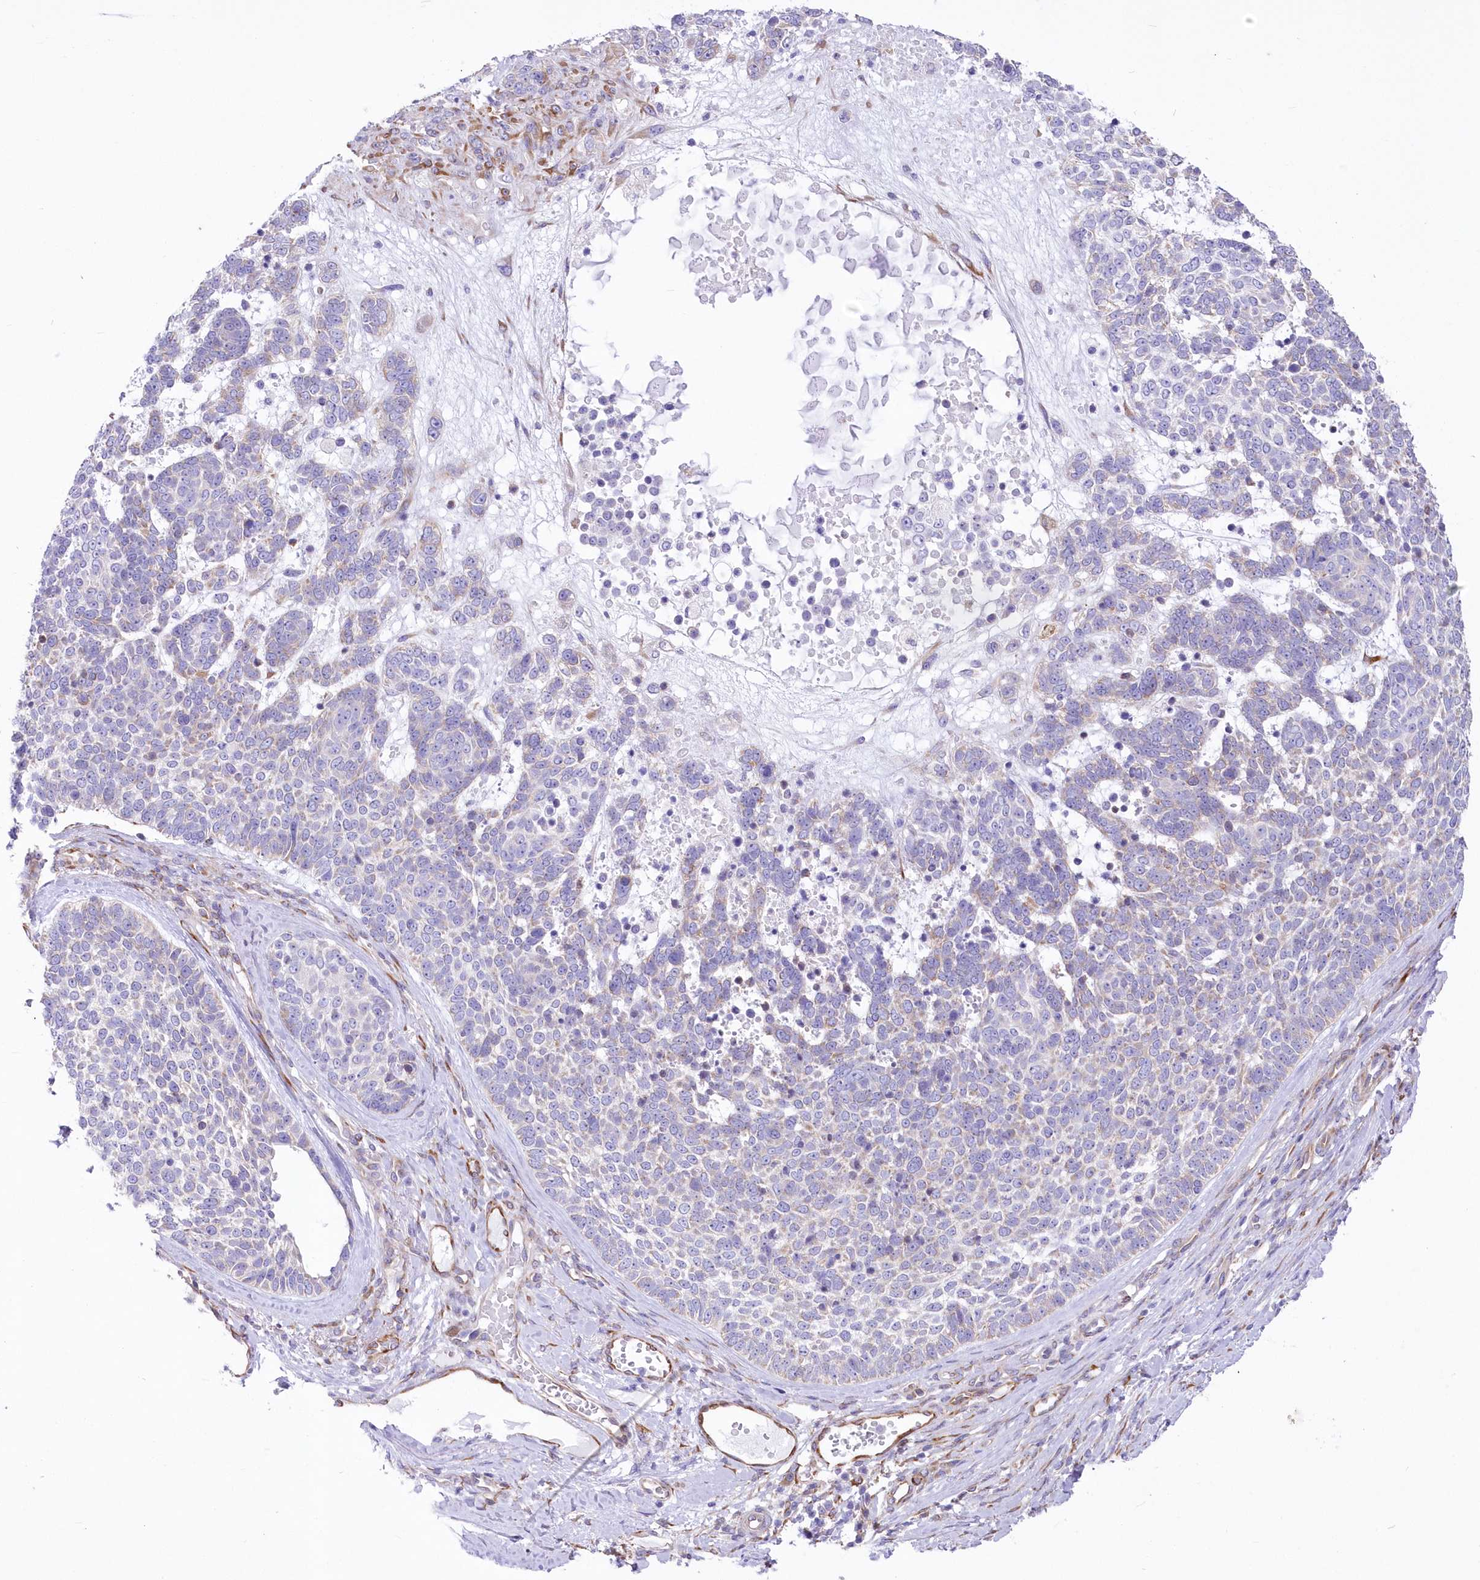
{"staining": {"intensity": "negative", "quantity": "none", "location": "none"}, "tissue": "skin cancer", "cell_type": "Tumor cells", "image_type": "cancer", "snomed": [{"axis": "morphology", "description": "Basal cell carcinoma"}, {"axis": "topography", "description": "Skin"}], "caption": "Immunohistochemical staining of skin cancer displays no significant expression in tumor cells.", "gene": "YTHDC2", "patient": {"sex": "female", "age": 81}}